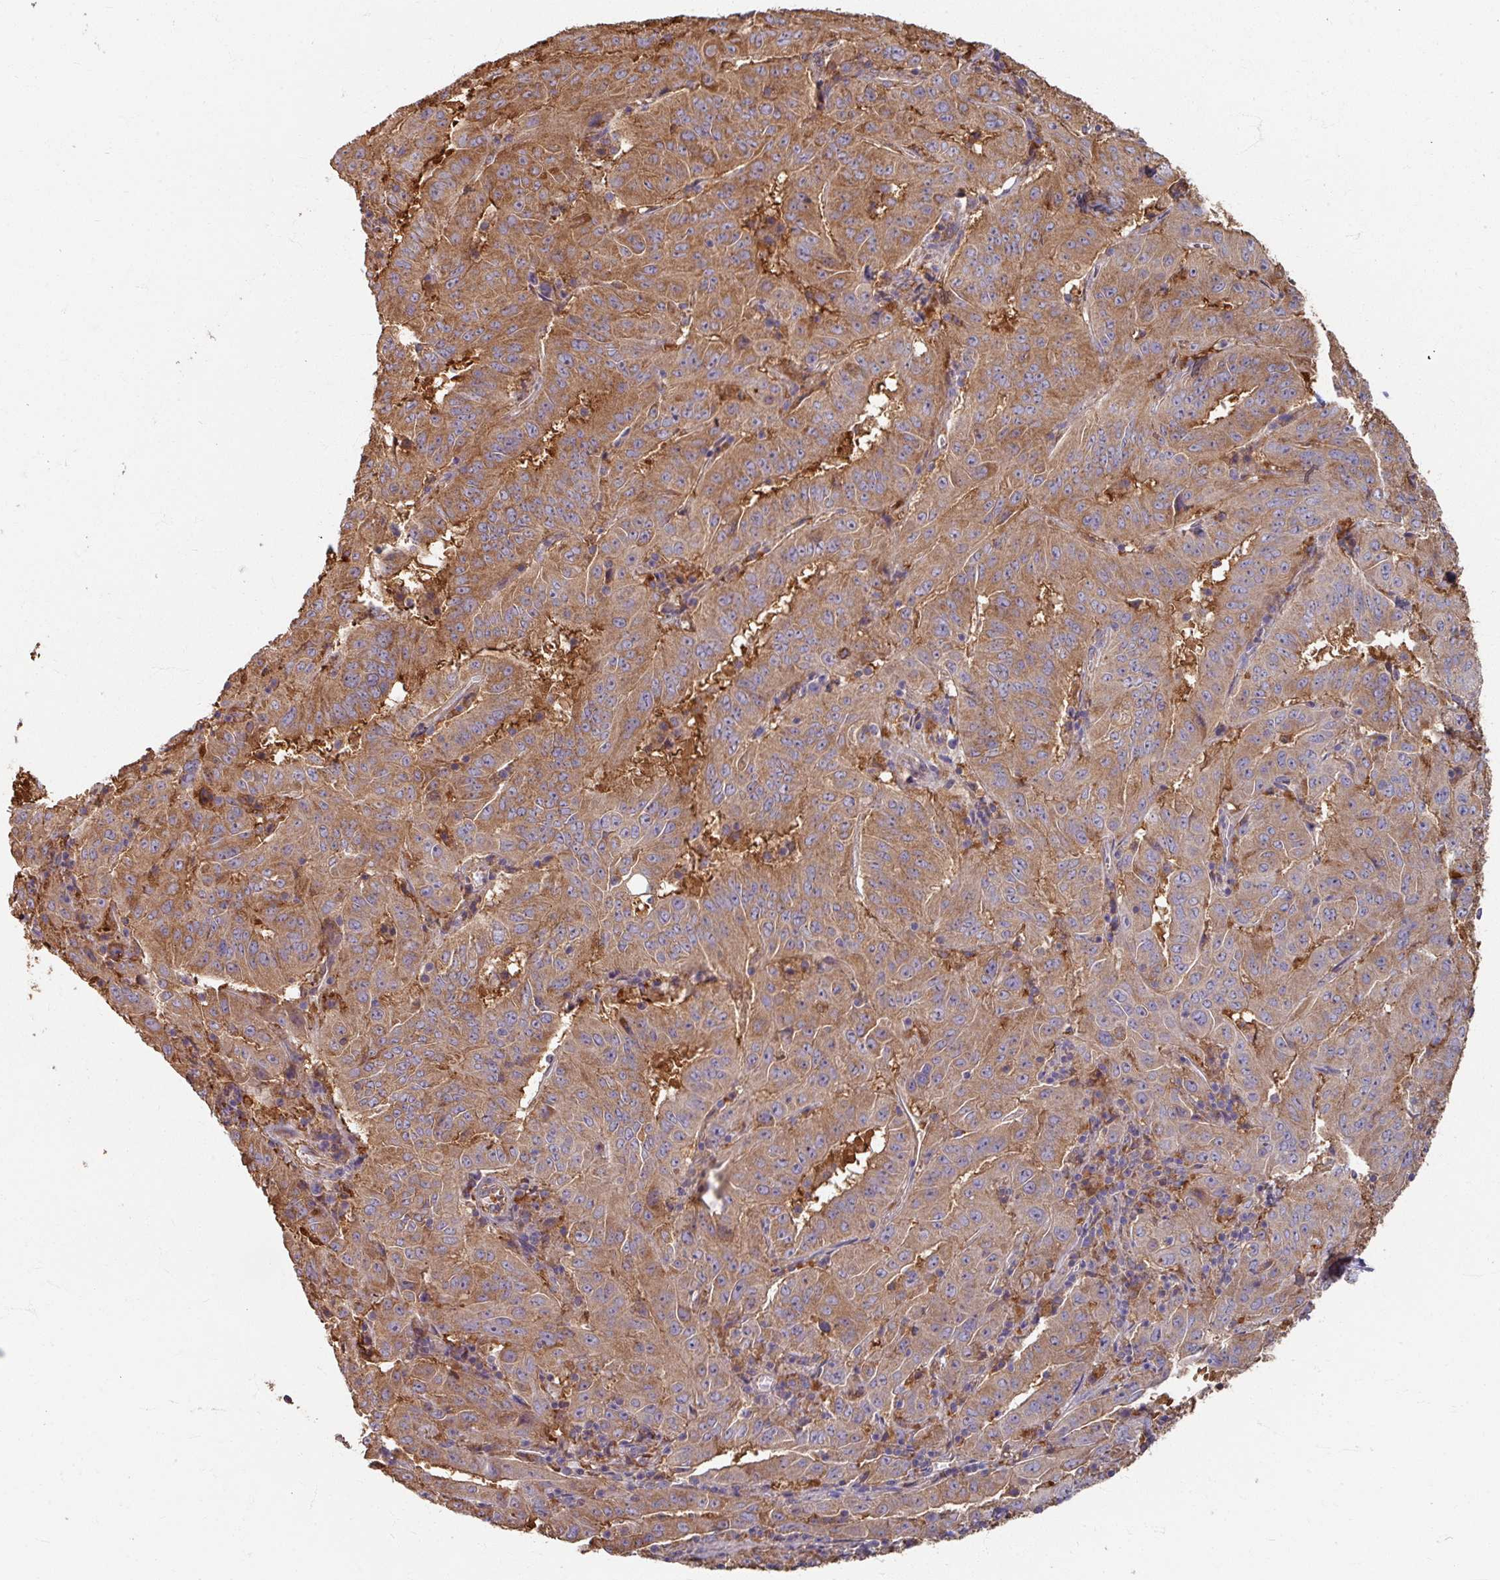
{"staining": {"intensity": "moderate", "quantity": ">75%", "location": "cytoplasmic/membranous"}, "tissue": "pancreatic cancer", "cell_type": "Tumor cells", "image_type": "cancer", "snomed": [{"axis": "morphology", "description": "Adenocarcinoma, NOS"}, {"axis": "topography", "description": "Pancreas"}], "caption": "Protein expression analysis of pancreatic cancer exhibits moderate cytoplasmic/membranous staining in about >75% of tumor cells.", "gene": "CCDC68", "patient": {"sex": "male", "age": 63}}